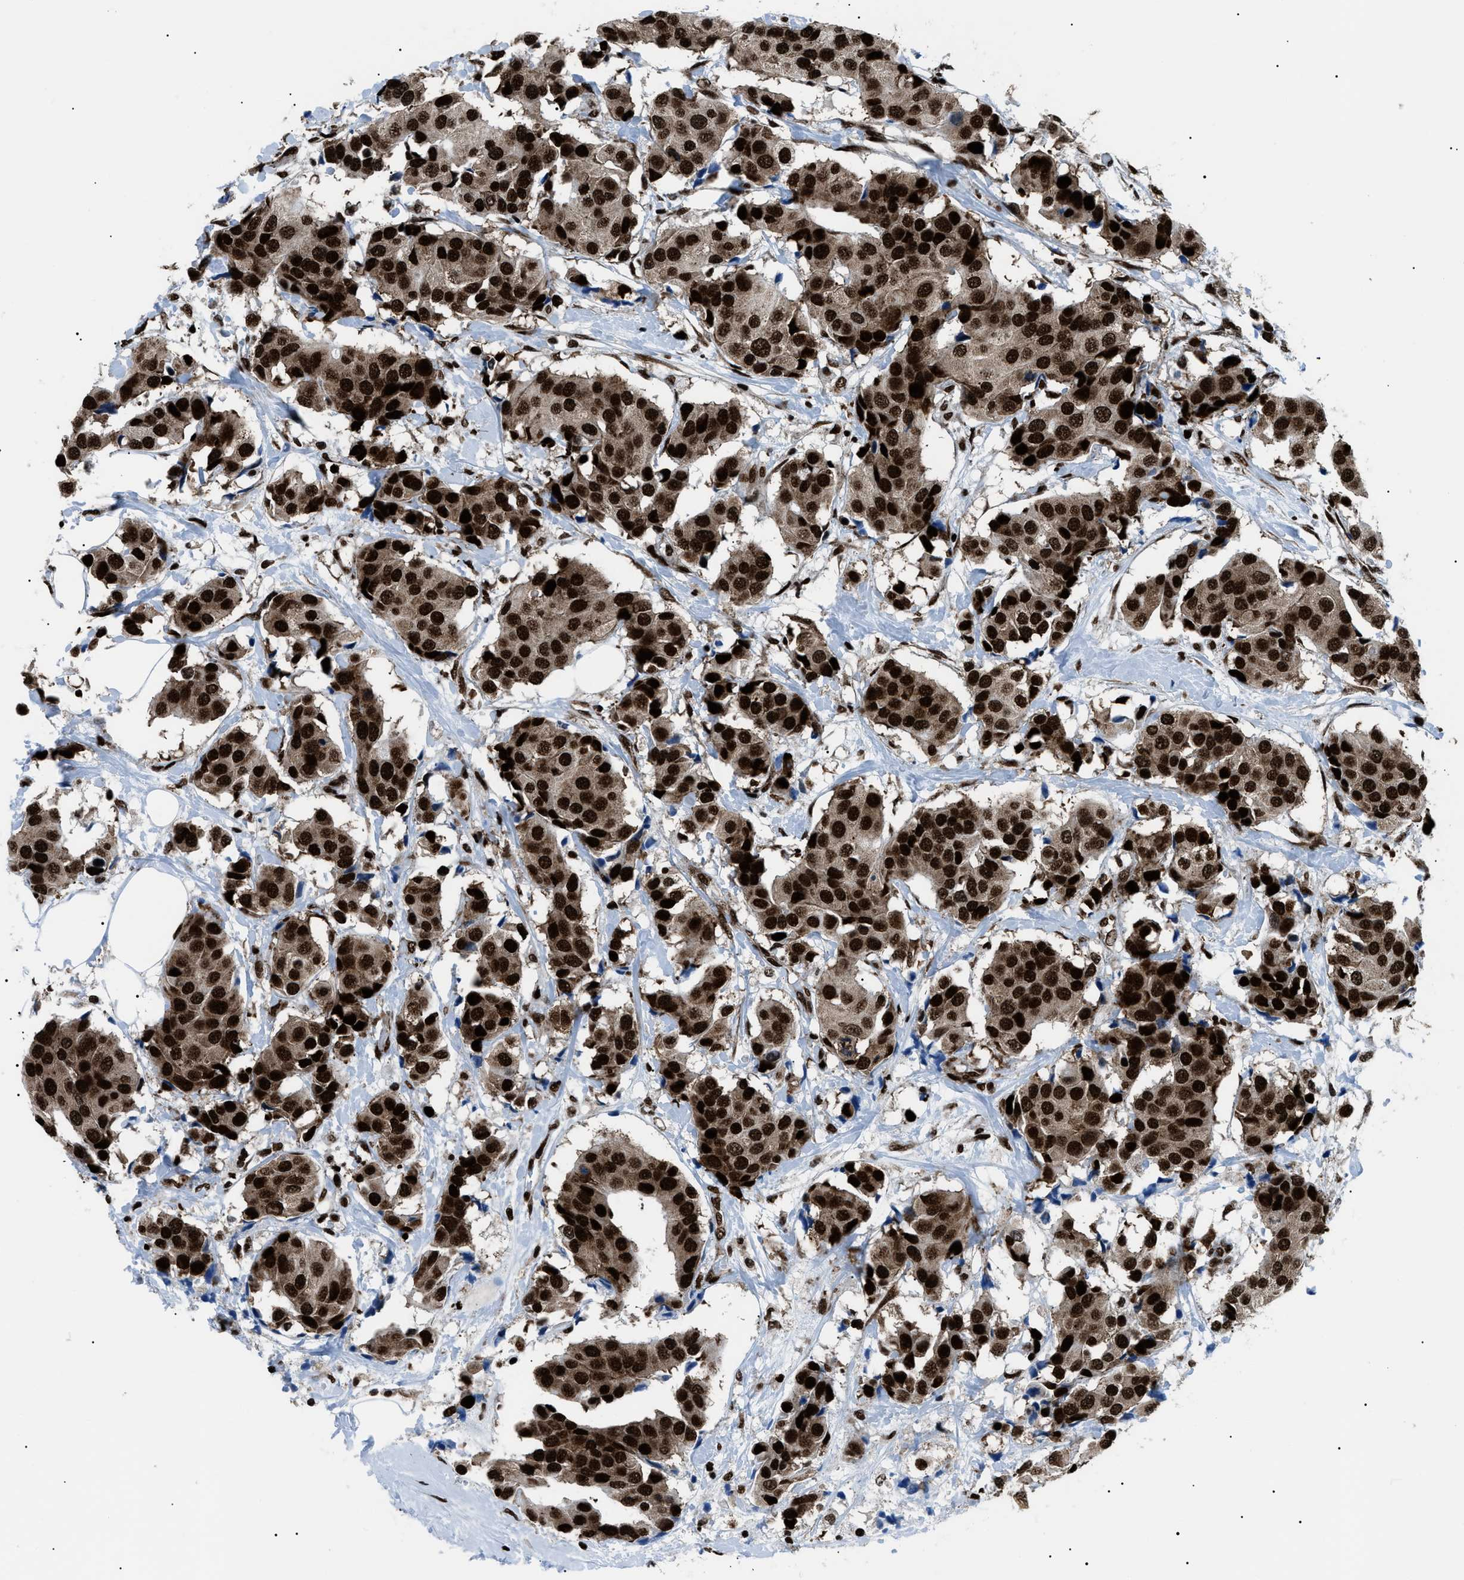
{"staining": {"intensity": "strong", "quantity": ">75%", "location": "cytoplasmic/membranous,nuclear"}, "tissue": "breast cancer", "cell_type": "Tumor cells", "image_type": "cancer", "snomed": [{"axis": "morphology", "description": "Normal tissue, NOS"}, {"axis": "morphology", "description": "Duct carcinoma"}, {"axis": "topography", "description": "Breast"}], "caption": "Immunohistochemical staining of breast cancer (infiltrating ductal carcinoma) shows high levels of strong cytoplasmic/membranous and nuclear staining in about >75% of tumor cells.", "gene": "HNRNPK", "patient": {"sex": "female", "age": 39}}